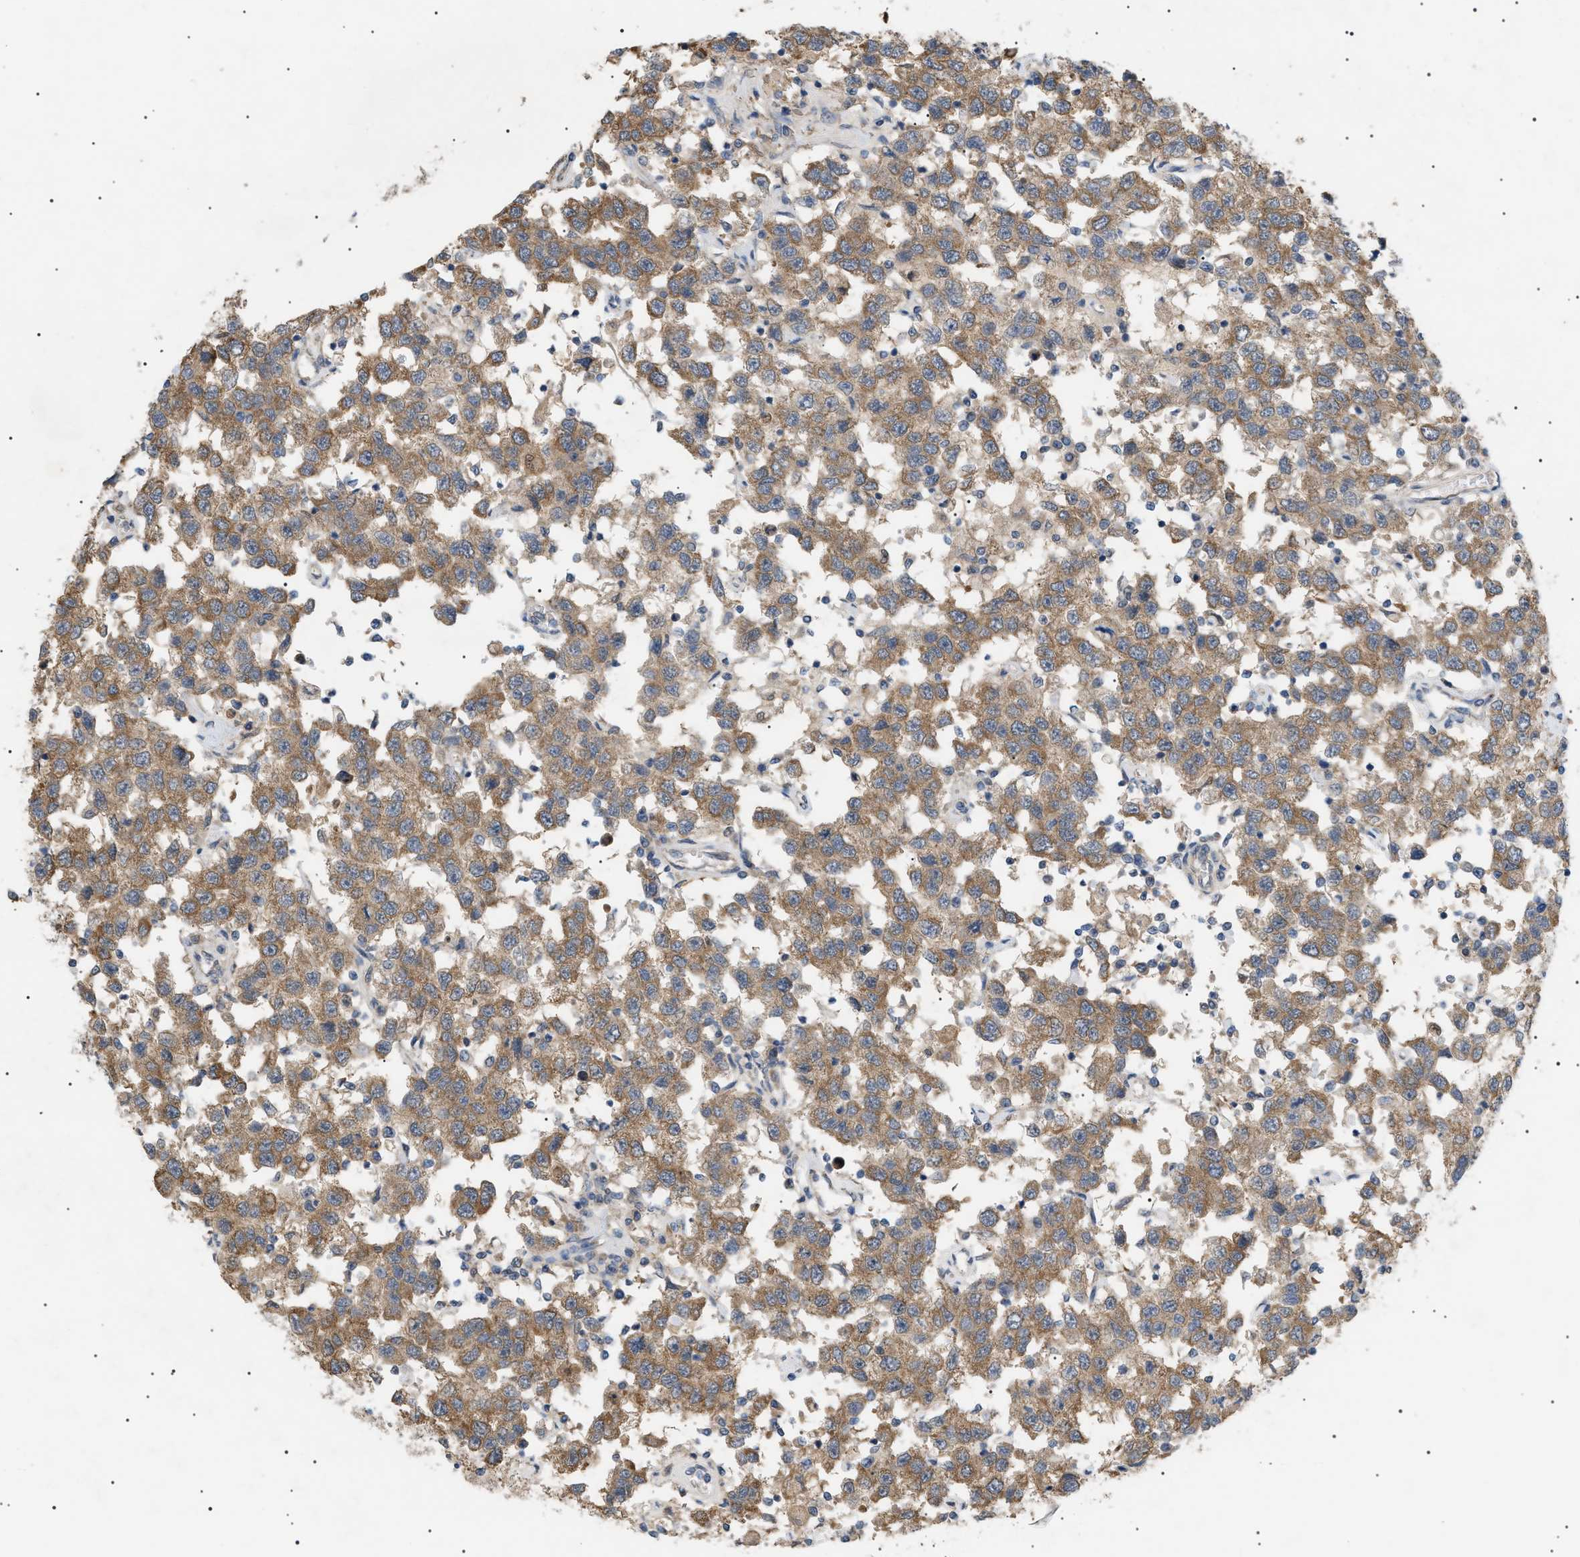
{"staining": {"intensity": "moderate", "quantity": ">75%", "location": "cytoplasmic/membranous"}, "tissue": "testis cancer", "cell_type": "Tumor cells", "image_type": "cancer", "snomed": [{"axis": "morphology", "description": "Seminoma, NOS"}, {"axis": "topography", "description": "Testis"}], "caption": "DAB immunohistochemical staining of human testis seminoma demonstrates moderate cytoplasmic/membranous protein positivity in about >75% of tumor cells.", "gene": "IRS2", "patient": {"sex": "male", "age": 41}}